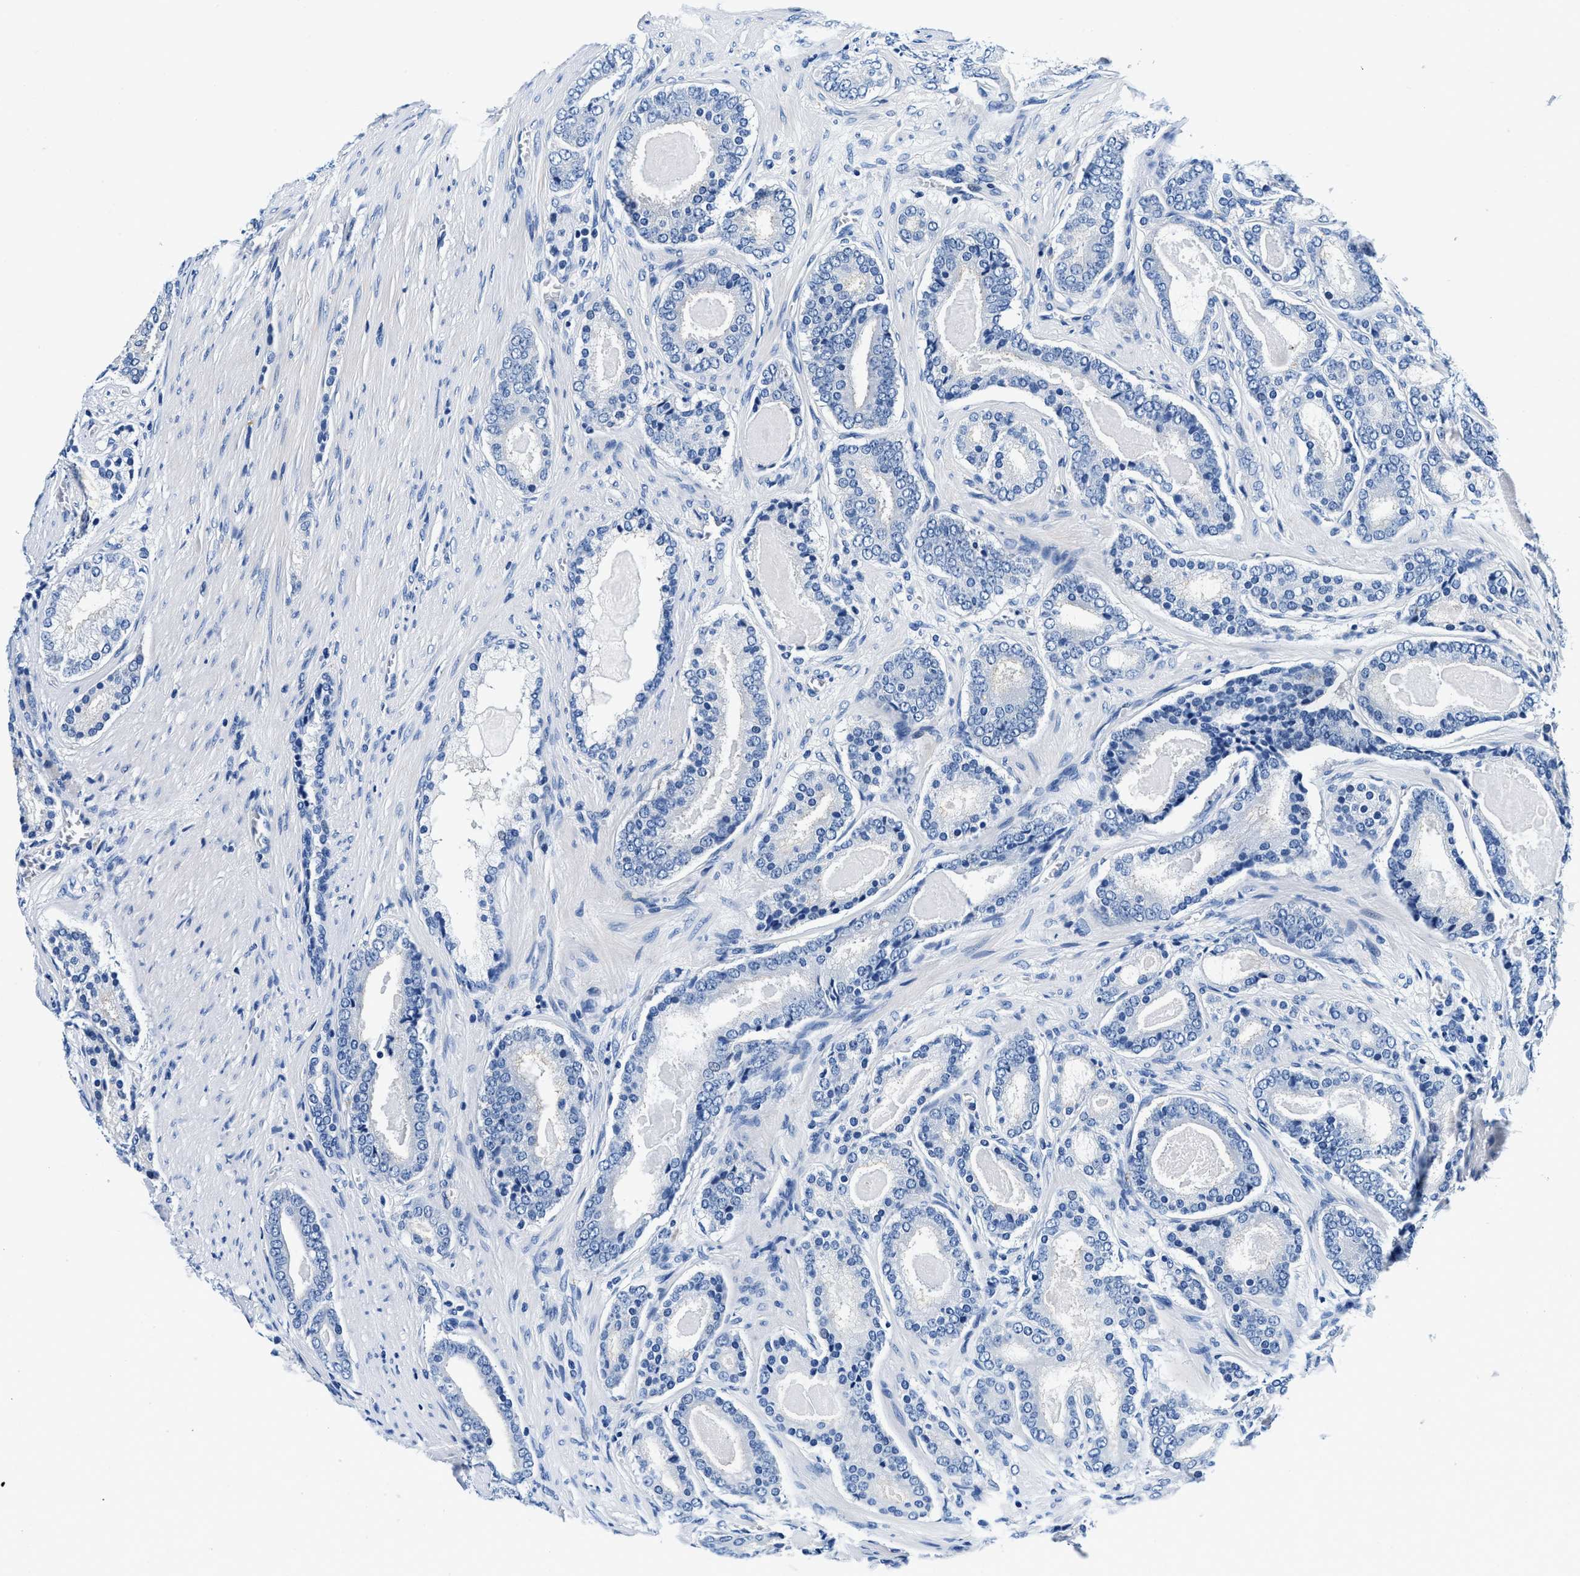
{"staining": {"intensity": "negative", "quantity": "none", "location": "none"}, "tissue": "prostate cancer", "cell_type": "Tumor cells", "image_type": "cancer", "snomed": [{"axis": "morphology", "description": "Adenocarcinoma, High grade"}, {"axis": "topography", "description": "Prostate"}], "caption": "Immunohistochemistry photomicrograph of human prostate cancer stained for a protein (brown), which demonstrates no positivity in tumor cells.", "gene": "ZFAND3", "patient": {"sex": "male", "age": 60}}